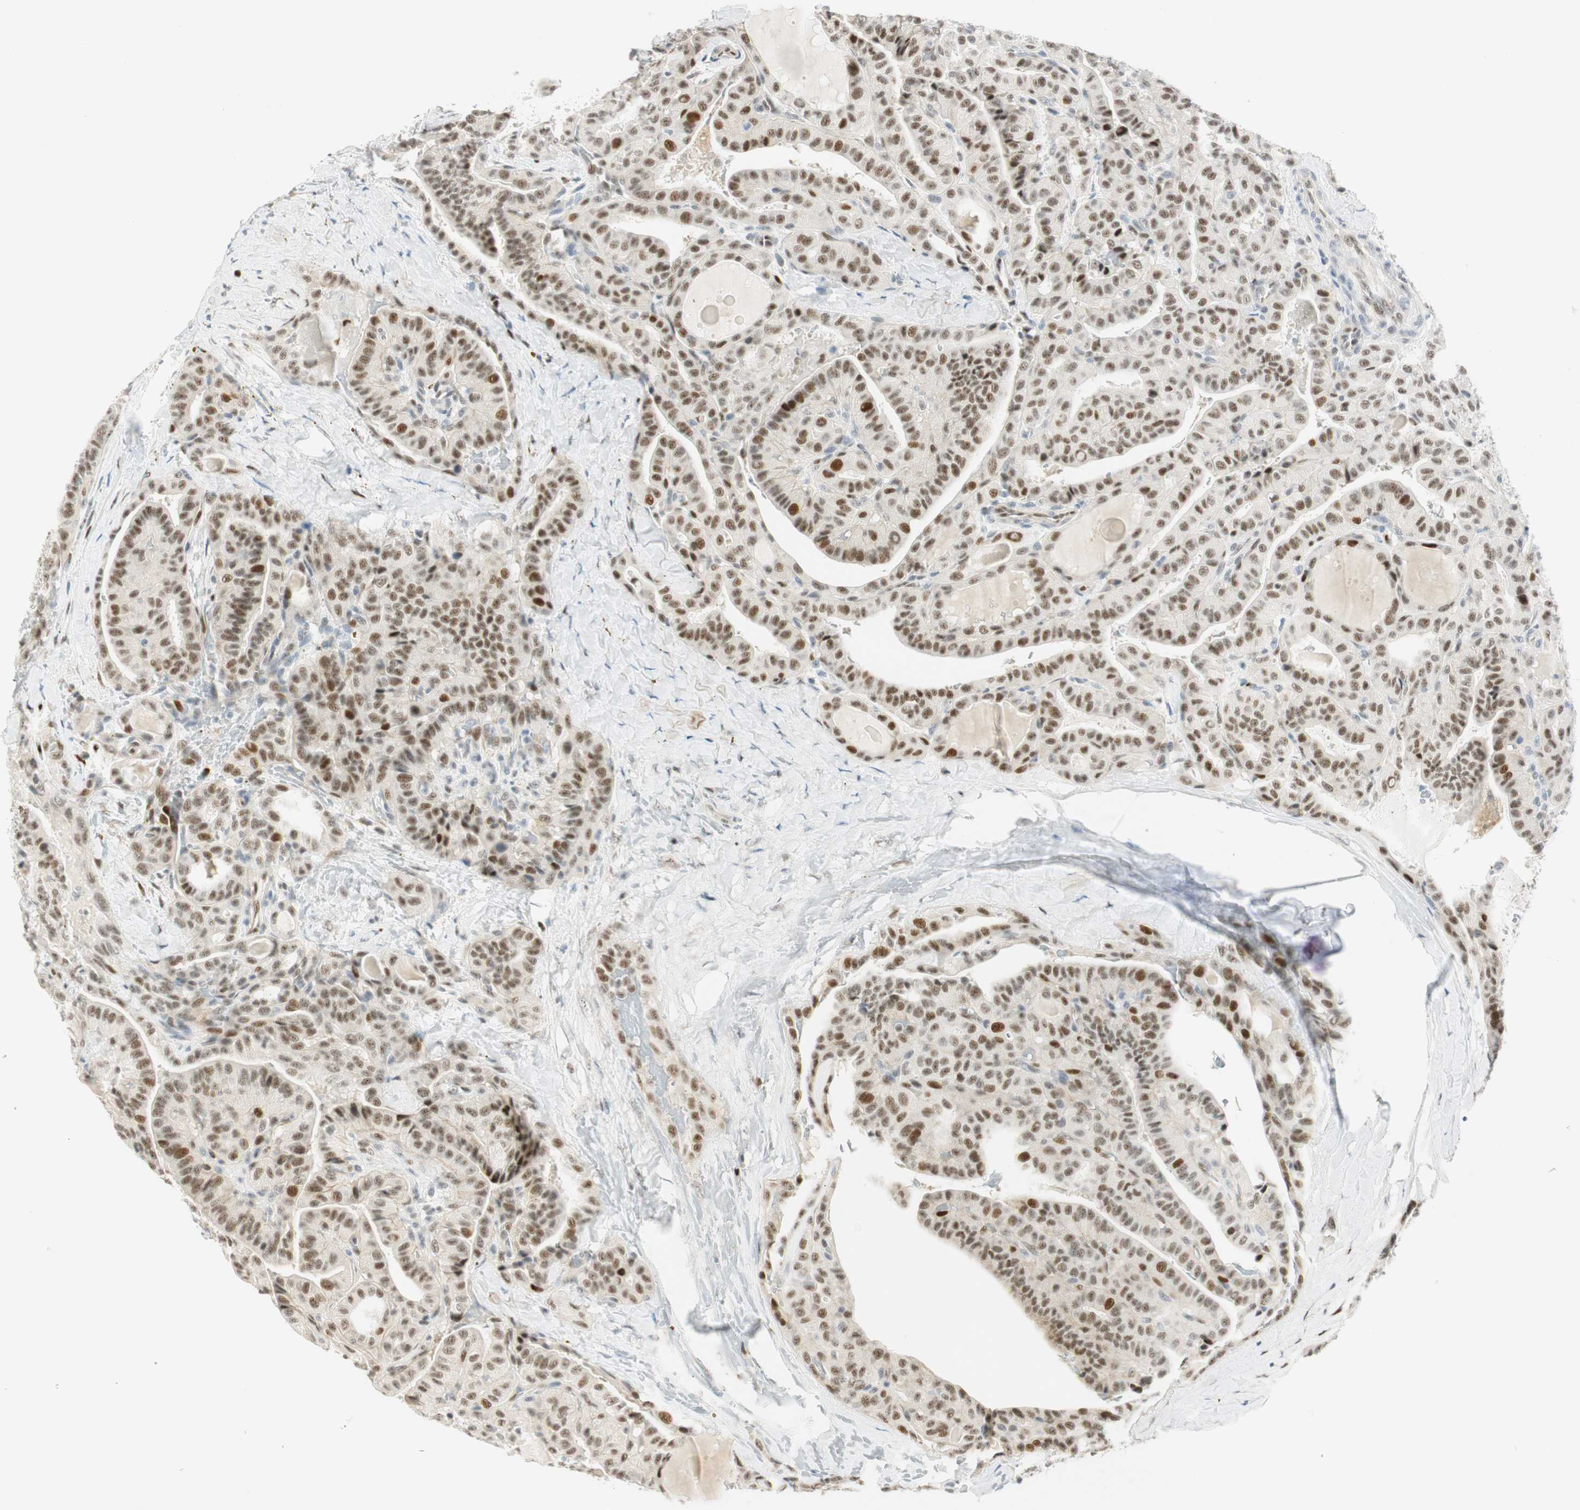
{"staining": {"intensity": "strong", "quantity": ">75%", "location": "nuclear"}, "tissue": "thyroid cancer", "cell_type": "Tumor cells", "image_type": "cancer", "snomed": [{"axis": "morphology", "description": "Papillary adenocarcinoma, NOS"}, {"axis": "topography", "description": "Thyroid gland"}], "caption": "Papillary adenocarcinoma (thyroid) stained with a protein marker demonstrates strong staining in tumor cells.", "gene": "MSX2", "patient": {"sex": "male", "age": 77}}